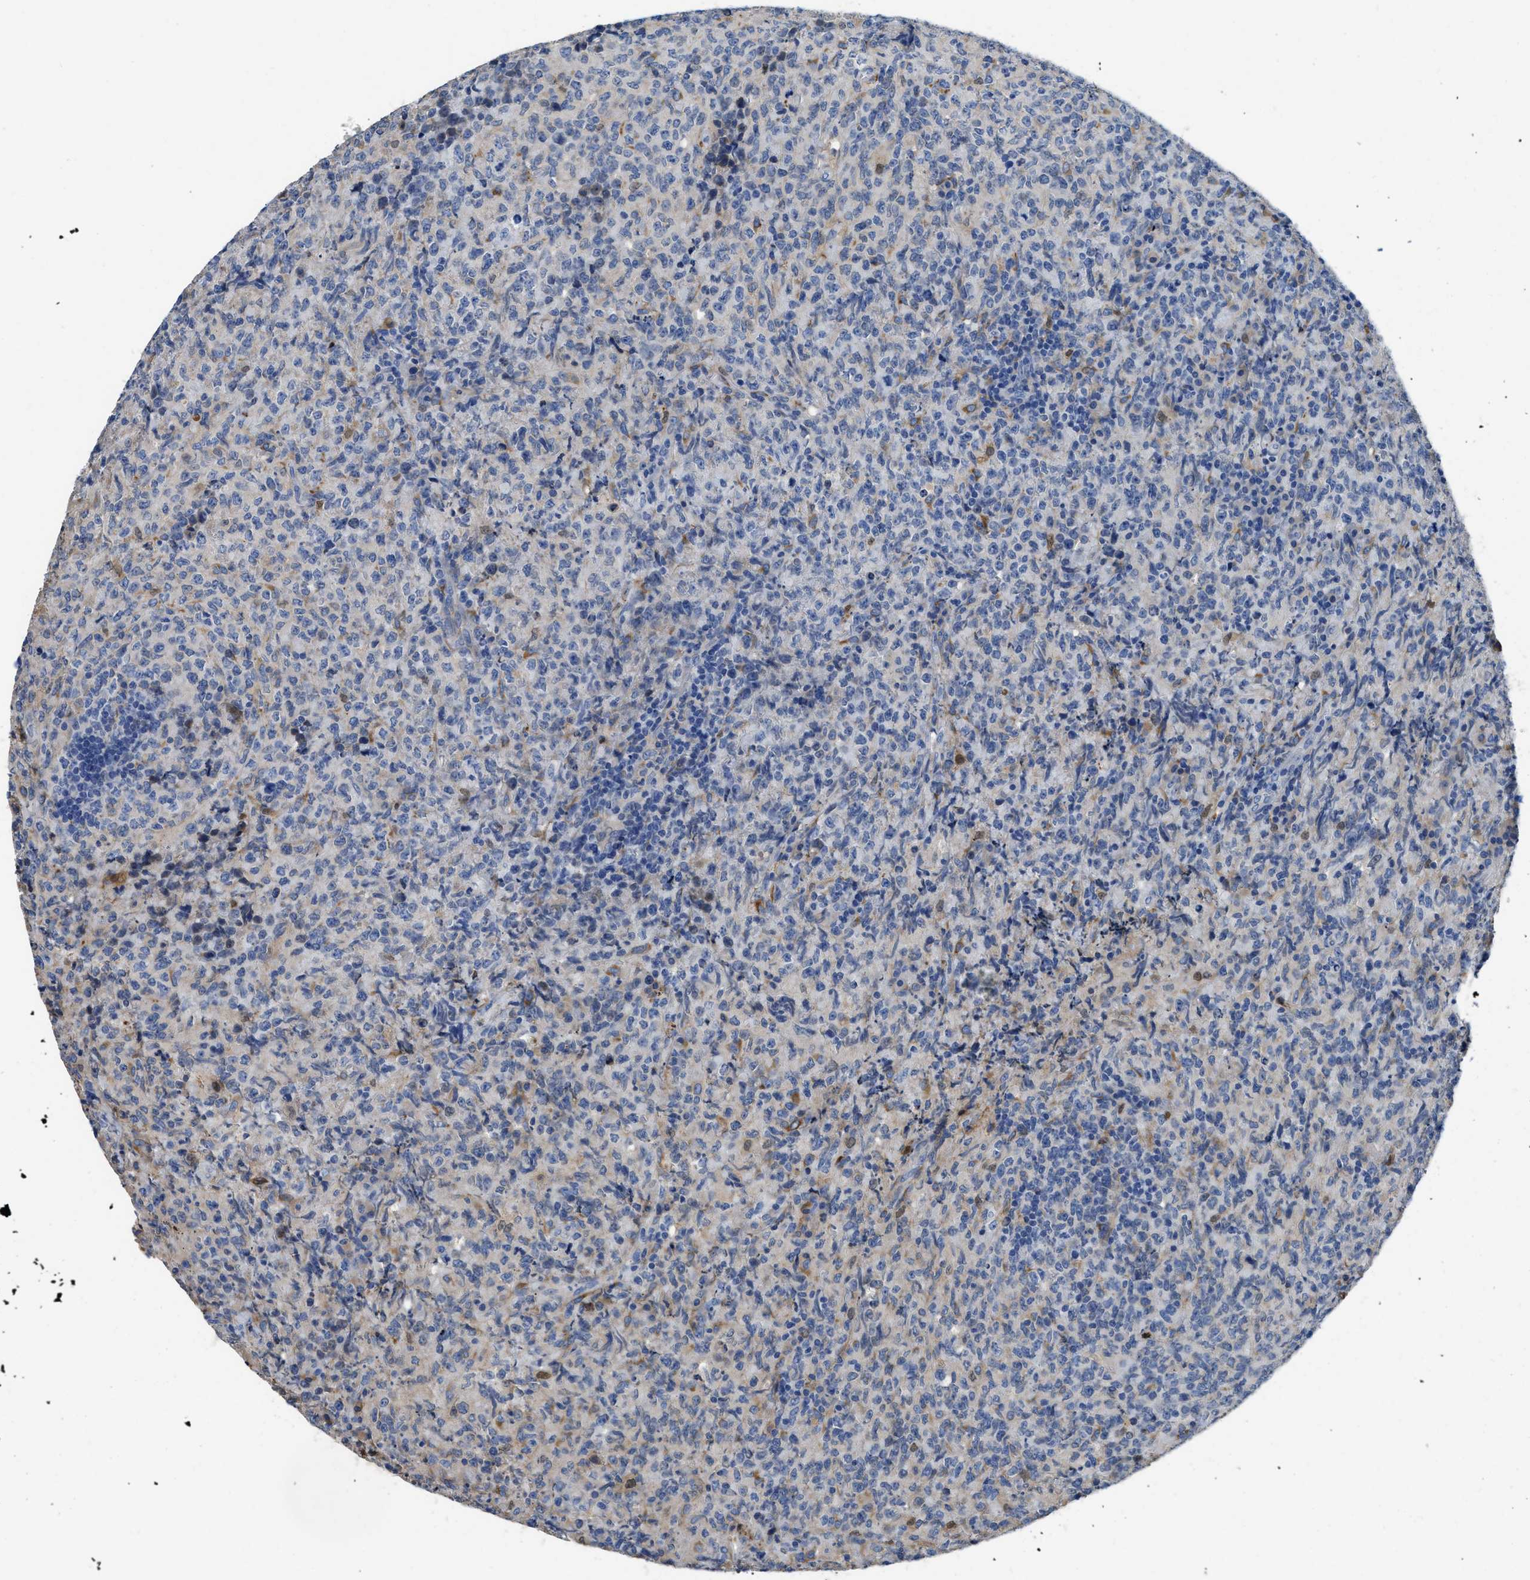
{"staining": {"intensity": "moderate", "quantity": "<25%", "location": "cytoplasmic/membranous"}, "tissue": "lymphoma", "cell_type": "Tumor cells", "image_type": "cancer", "snomed": [{"axis": "morphology", "description": "Malignant lymphoma, non-Hodgkin's type, High grade"}, {"axis": "topography", "description": "Tonsil"}], "caption": "Immunohistochemistry (IHC) of malignant lymphoma, non-Hodgkin's type (high-grade) exhibits low levels of moderate cytoplasmic/membranous staining in about <25% of tumor cells.", "gene": "C1S", "patient": {"sex": "female", "age": 36}}